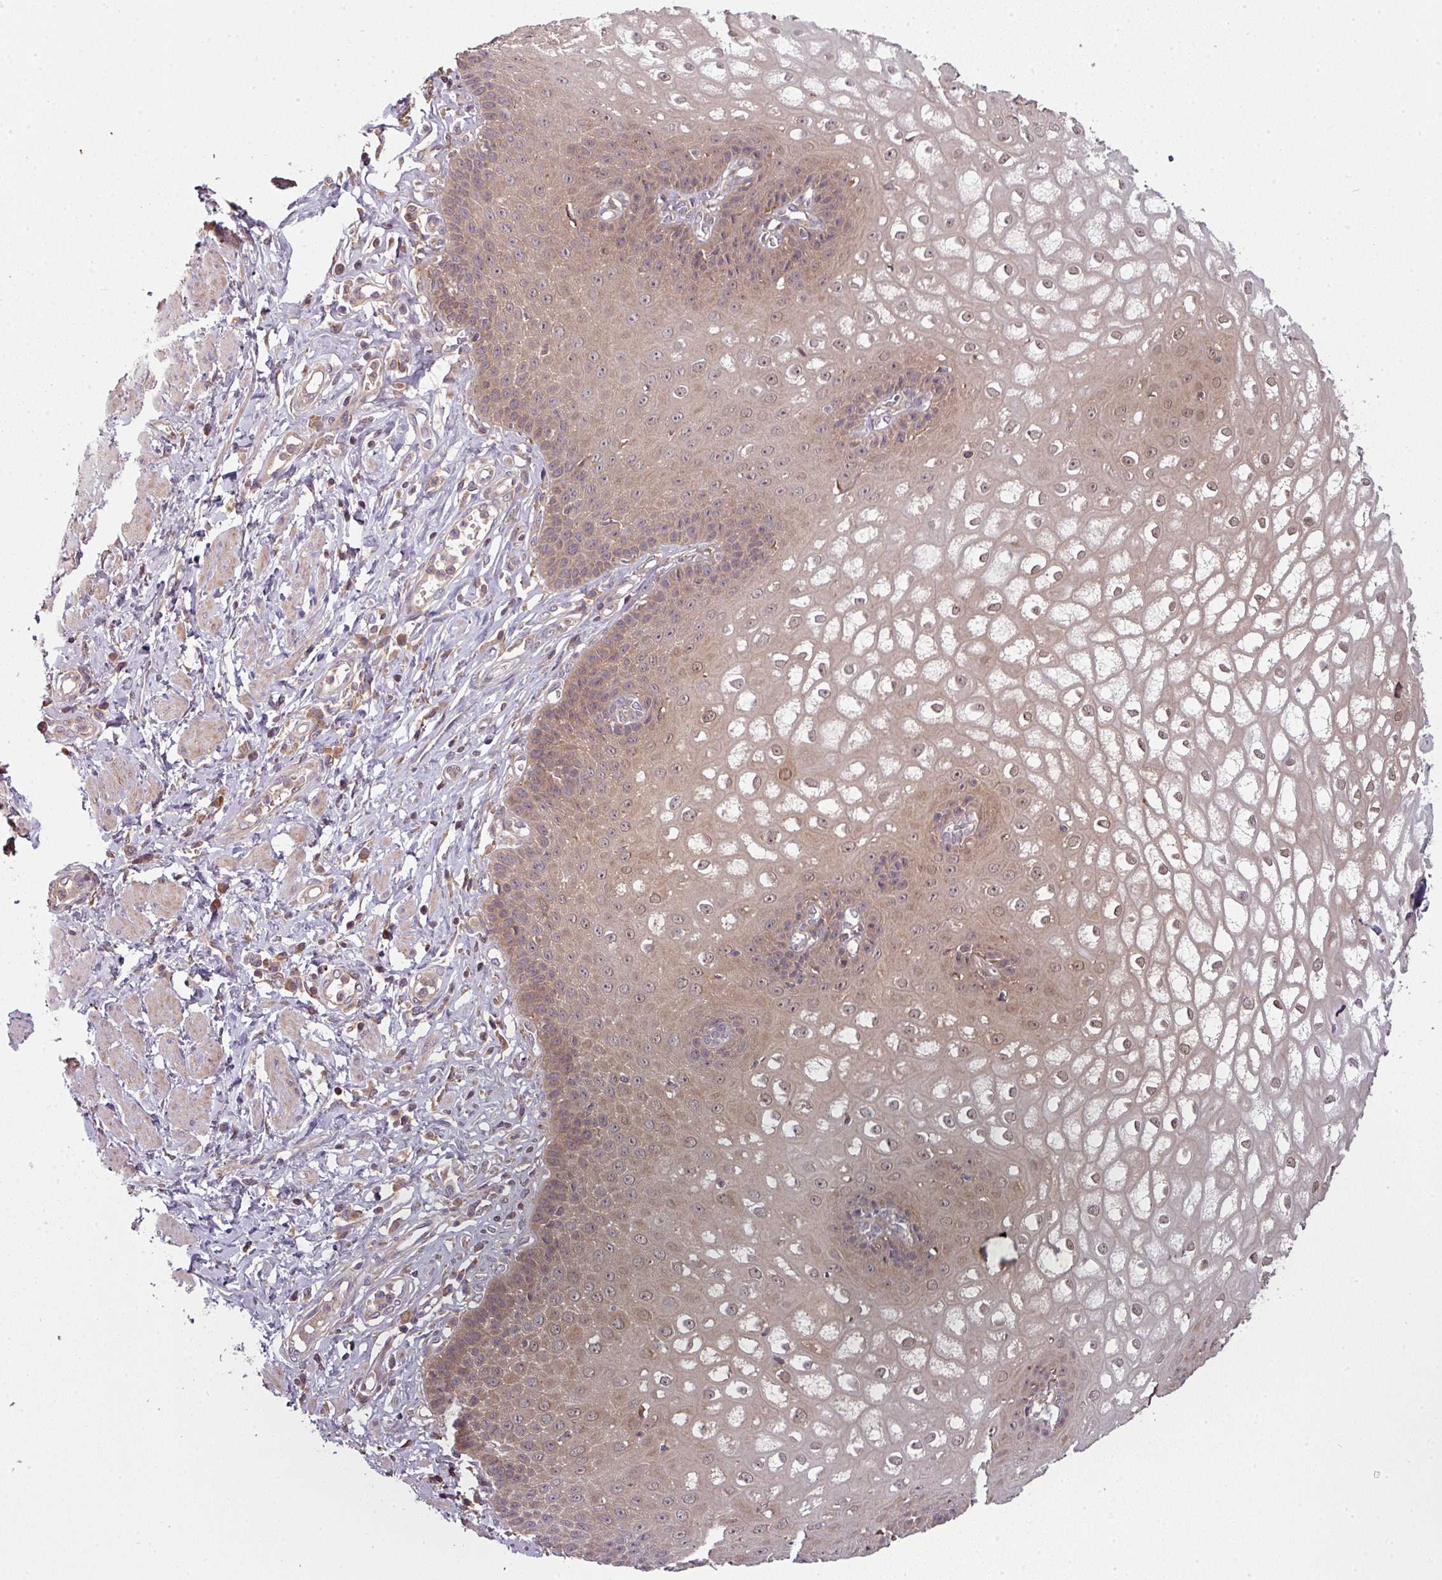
{"staining": {"intensity": "moderate", "quantity": ">75%", "location": "cytoplasmic/membranous,nuclear"}, "tissue": "esophagus", "cell_type": "Squamous epithelial cells", "image_type": "normal", "snomed": [{"axis": "morphology", "description": "Normal tissue, NOS"}, {"axis": "topography", "description": "Esophagus"}], "caption": "This is an image of immunohistochemistry (IHC) staining of benign esophagus, which shows moderate expression in the cytoplasmic/membranous,nuclear of squamous epithelial cells.", "gene": "GSKIP", "patient": {"sex": "male", "age": 67}}